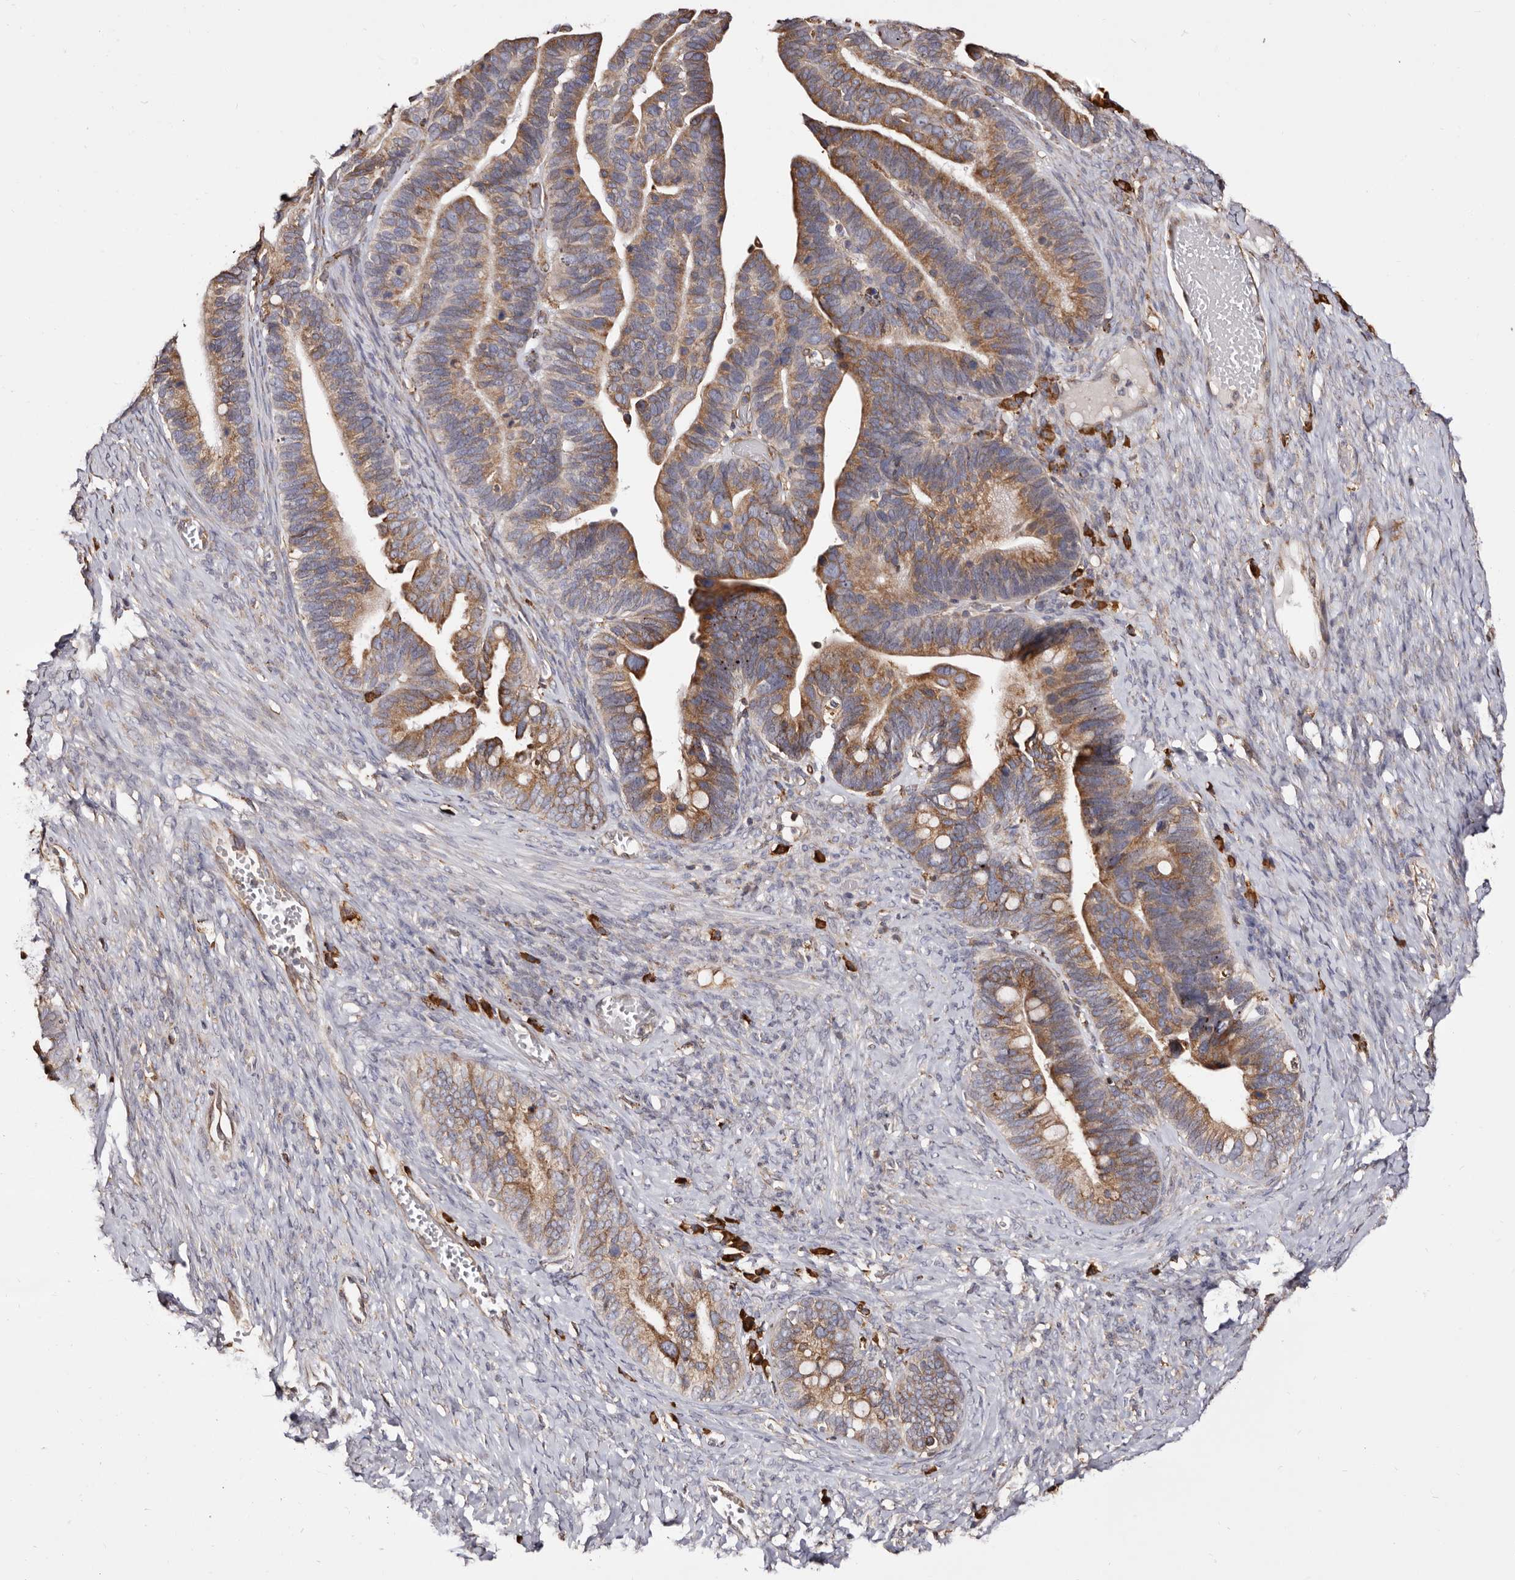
{"staining": {"intensity": "moderate", "quantity": ">75%", "location": "cytoplasmic/membranous"}, "tissue": "ovarian cancer", "cell_type": "Tumor cells", "image_type": "cancer", "snomed": [{"axis": "morphology", "description": "Cystadenocarcinoma, serous, NOS"}, {"axis": "topography", "description": "Ovary"}], "caption": "Ovarian cancer (serous cystadenocarcinoma) tissue displays moderate cytoplasmic/membranous expression in about >75% of tumor cells, visualized by immunohistochemistry.", "gene": "ACBD6", "patient": {"sex": "female", "age": 56}}